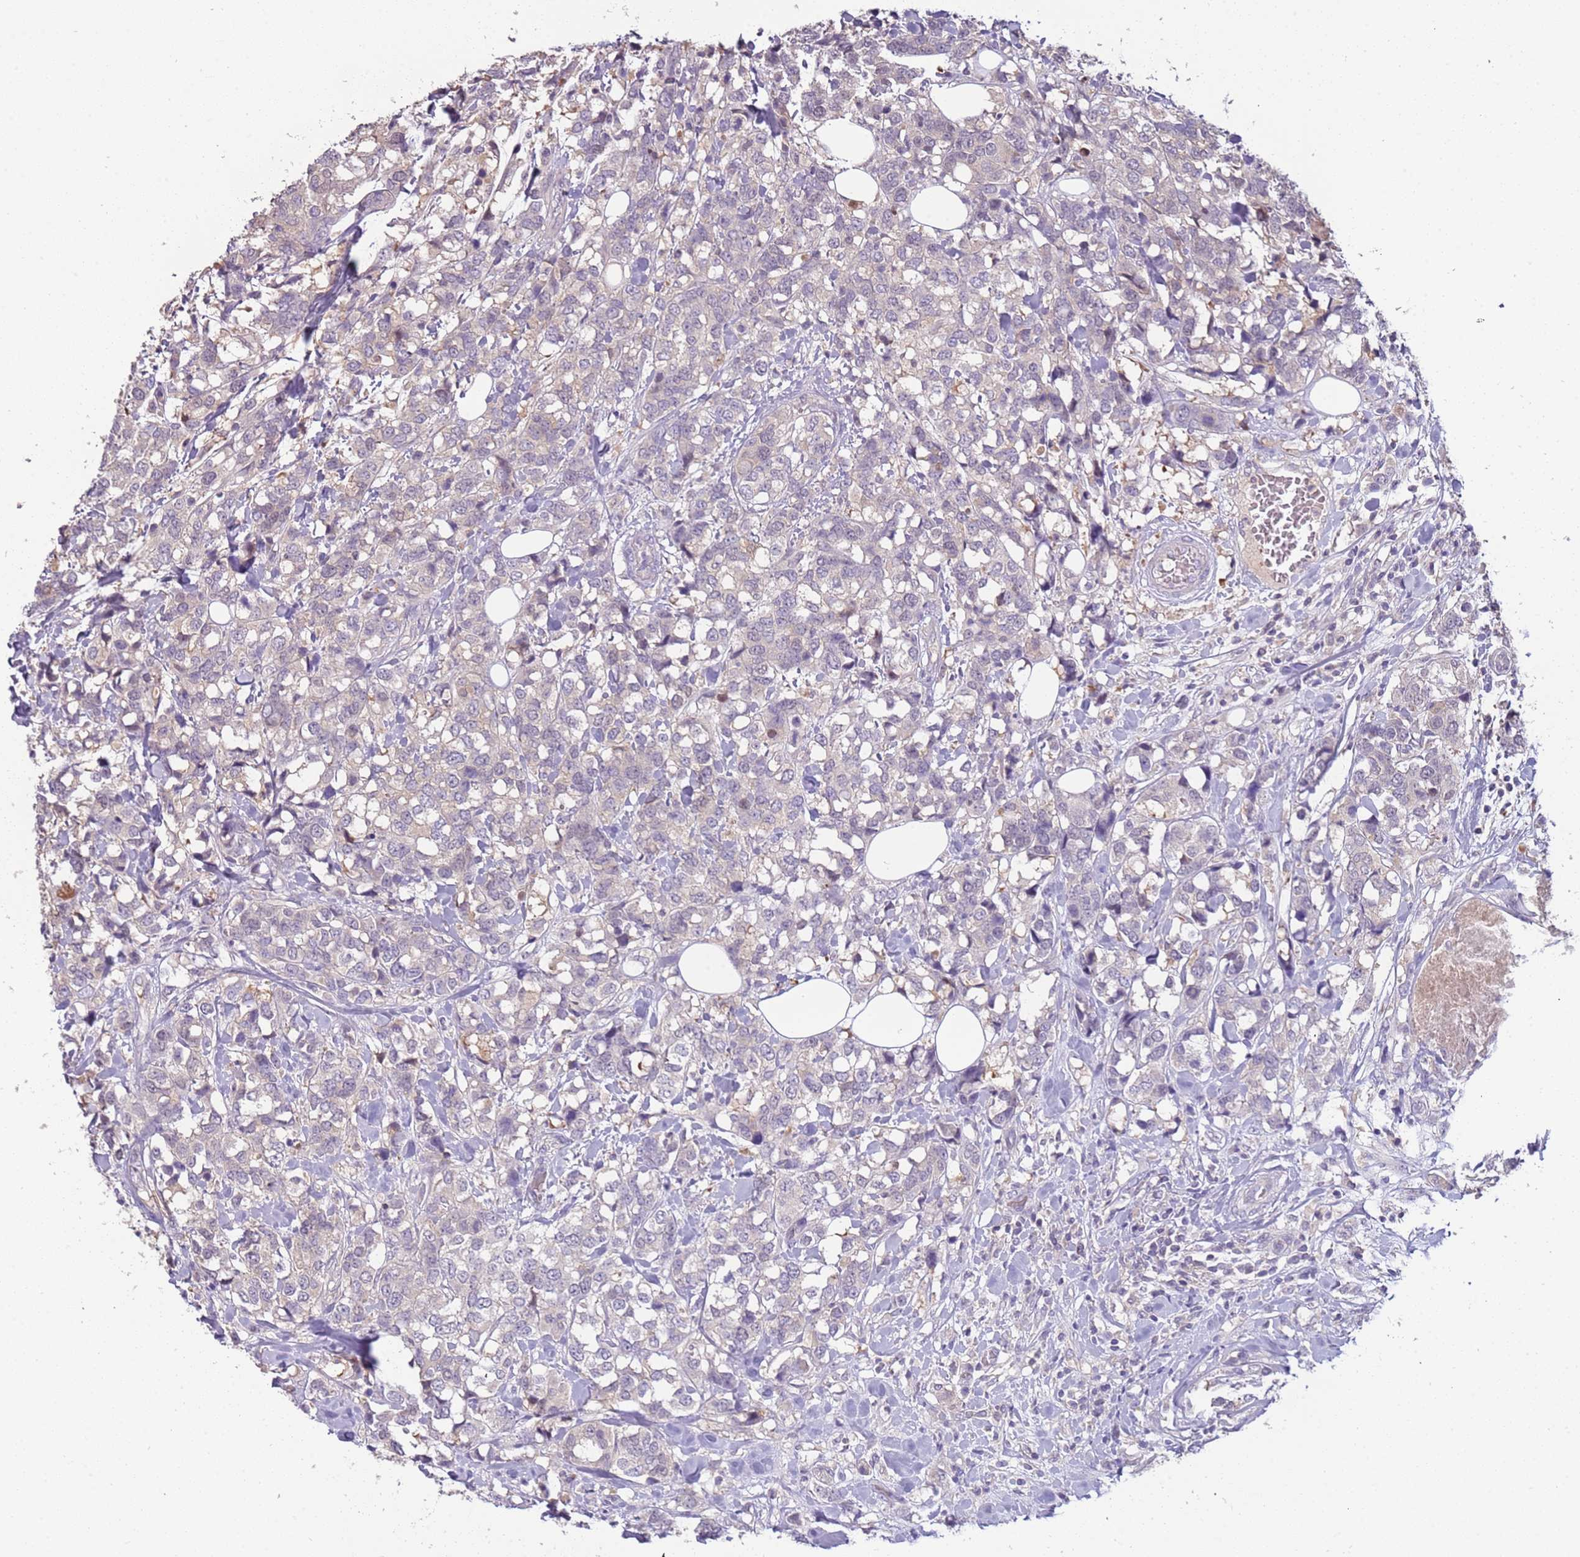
{"staining": {"intensity": "negative", "quantity": "none", "location": "none"}, "tissue": "breast cancer", "cell_type": "Tumor cells", "image_type": "cancer", "snomed": [{"axis": "morphology", "description": "Lobular carcinoma"}, {"axis": "topography", "description": "Breast"}], "caption": "The immunohistochemistry (IHC) image has no significant expression in tumor cells of breast lobular carcinoma tissue.", "gene": "ARHGAP5", "patient": {"sex": "female", "age": 59}}